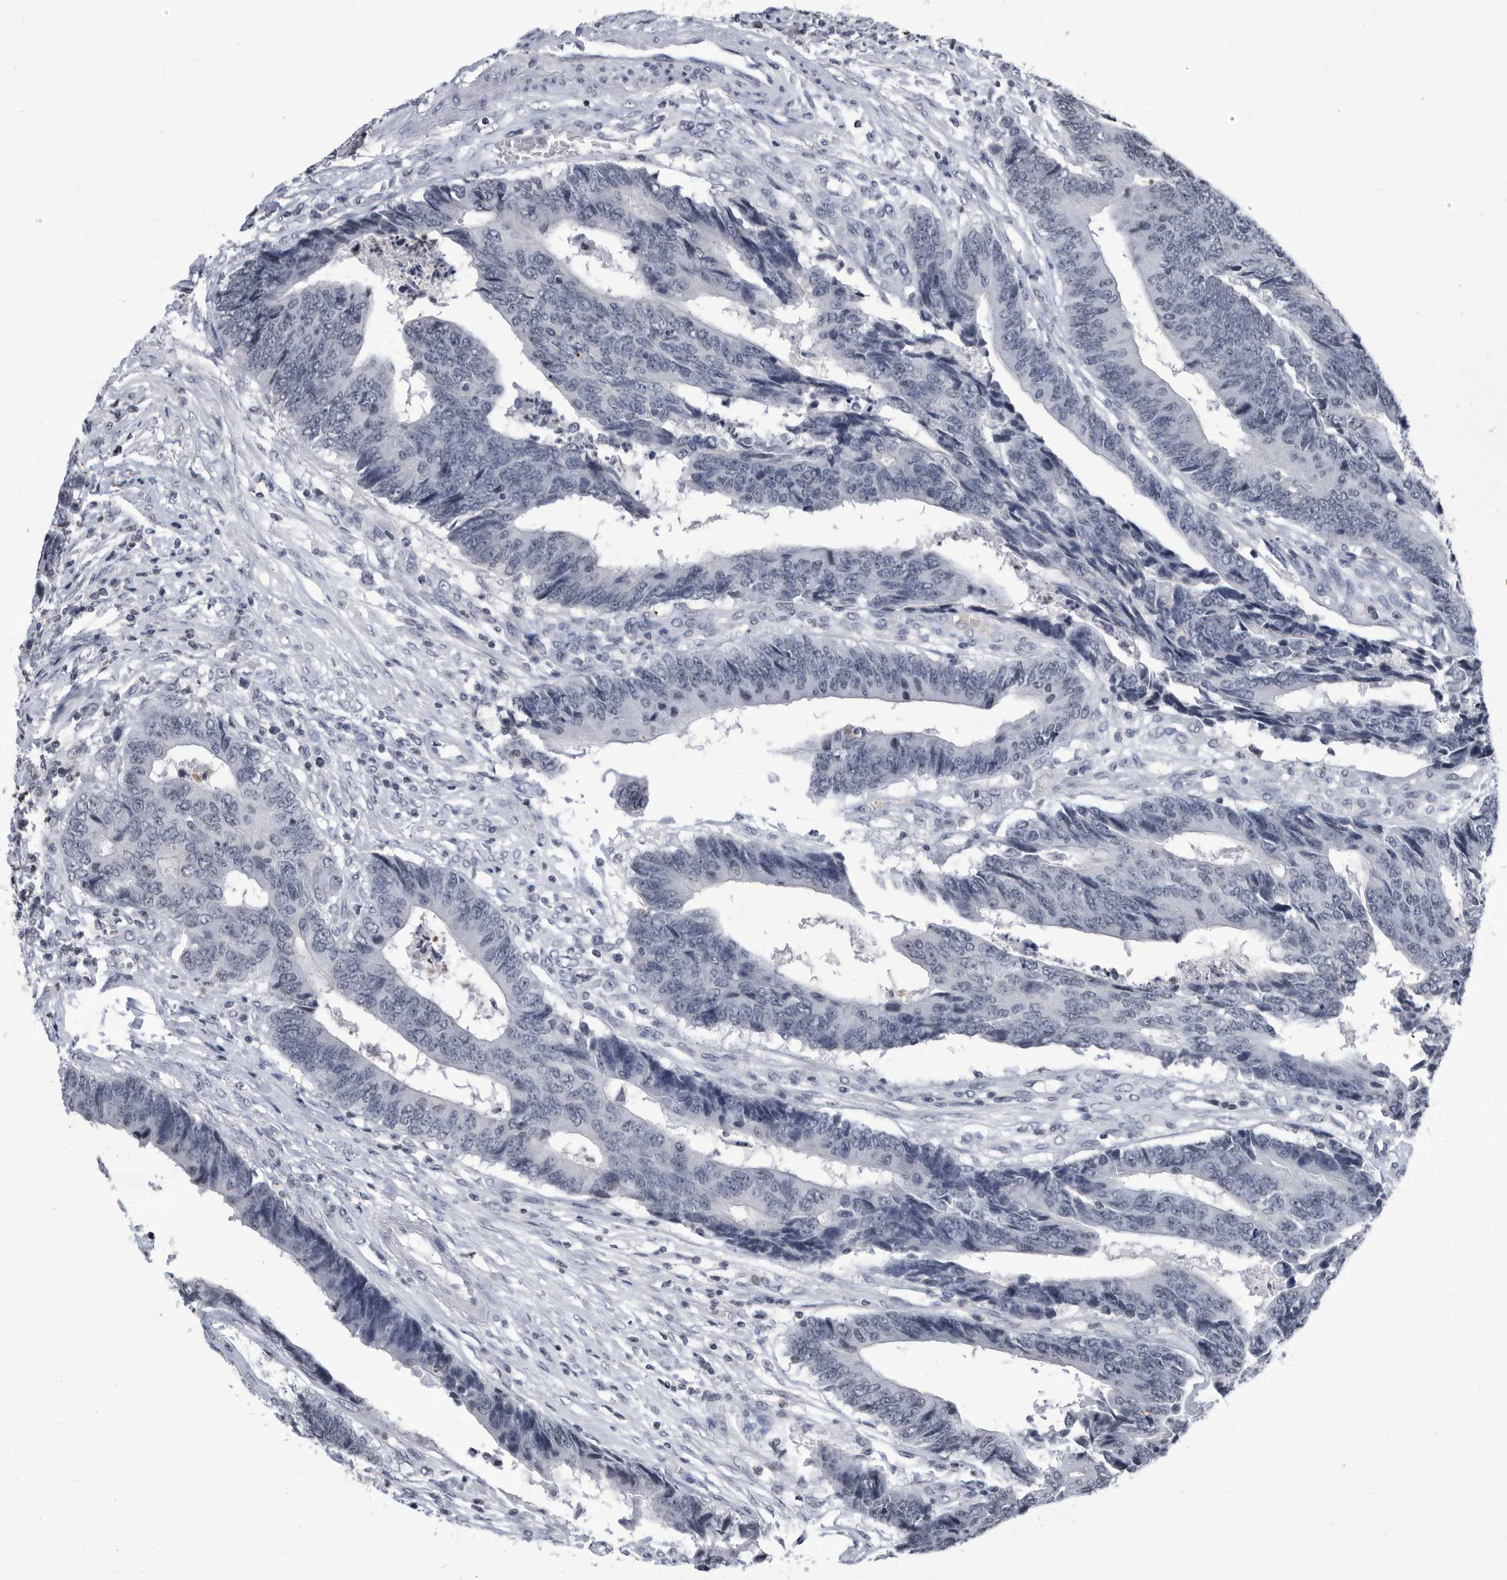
{"staining": {"intensity": "negative", "quantity": "none", "location": "none"}, "tissue": "colorectal cancer", "cell_type": "Tumor cells", "image_type": "cancer", "snomed": [{"axis": "morphology", "description": "Adenocarcinoma, NOS"}, {"axis": "topography", "description": "Rectum"}], "caption": "Tumor cells show no significant protein staining in colorectal adenocarcinoma. (Immunohistochemistry, brightfield microscopy, high magnification).", "gene": "TSTD1", "patient": {"sex": "male", "age": 84}}